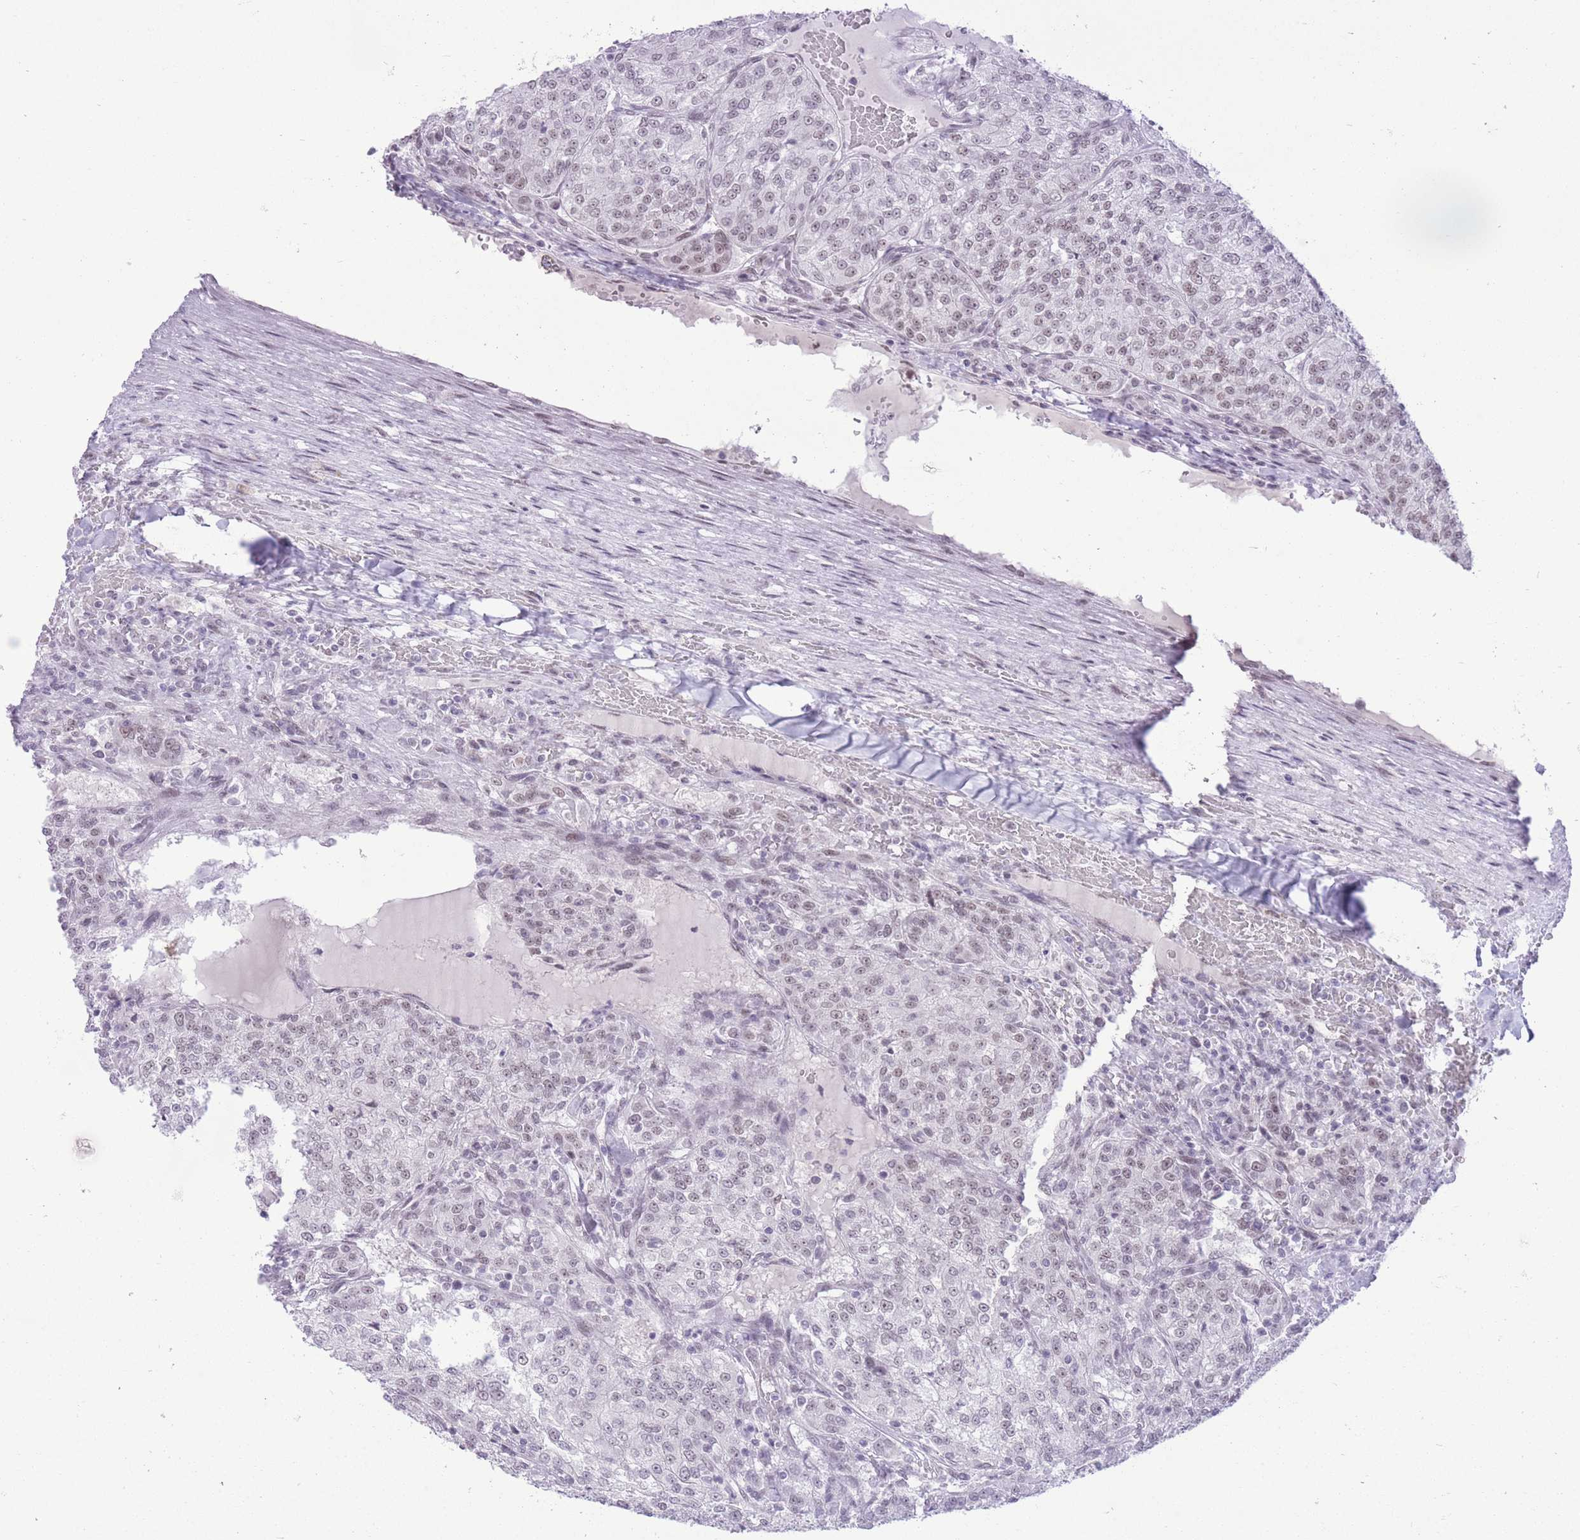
{"staining": {"intensity": "weak", "quantity": "25%-75%", "location": "nuclear"}, "tissue": "renal cancer", "cell_type": "Tumor cells", "image_type": "cancer", "snomed": [{"axis": "morphology", "description": "Adenocarcinoma, NOS"}, {"axis": "topography", "description": "Kidney"}], "caption": "Renal adenocarcinoma stained for a protein (brown) displays weak nuclear positive staining in about 25%-75% of tumor cells.", "gene": "ZBED5", "patient": {"sex": "female", "age": 63}}